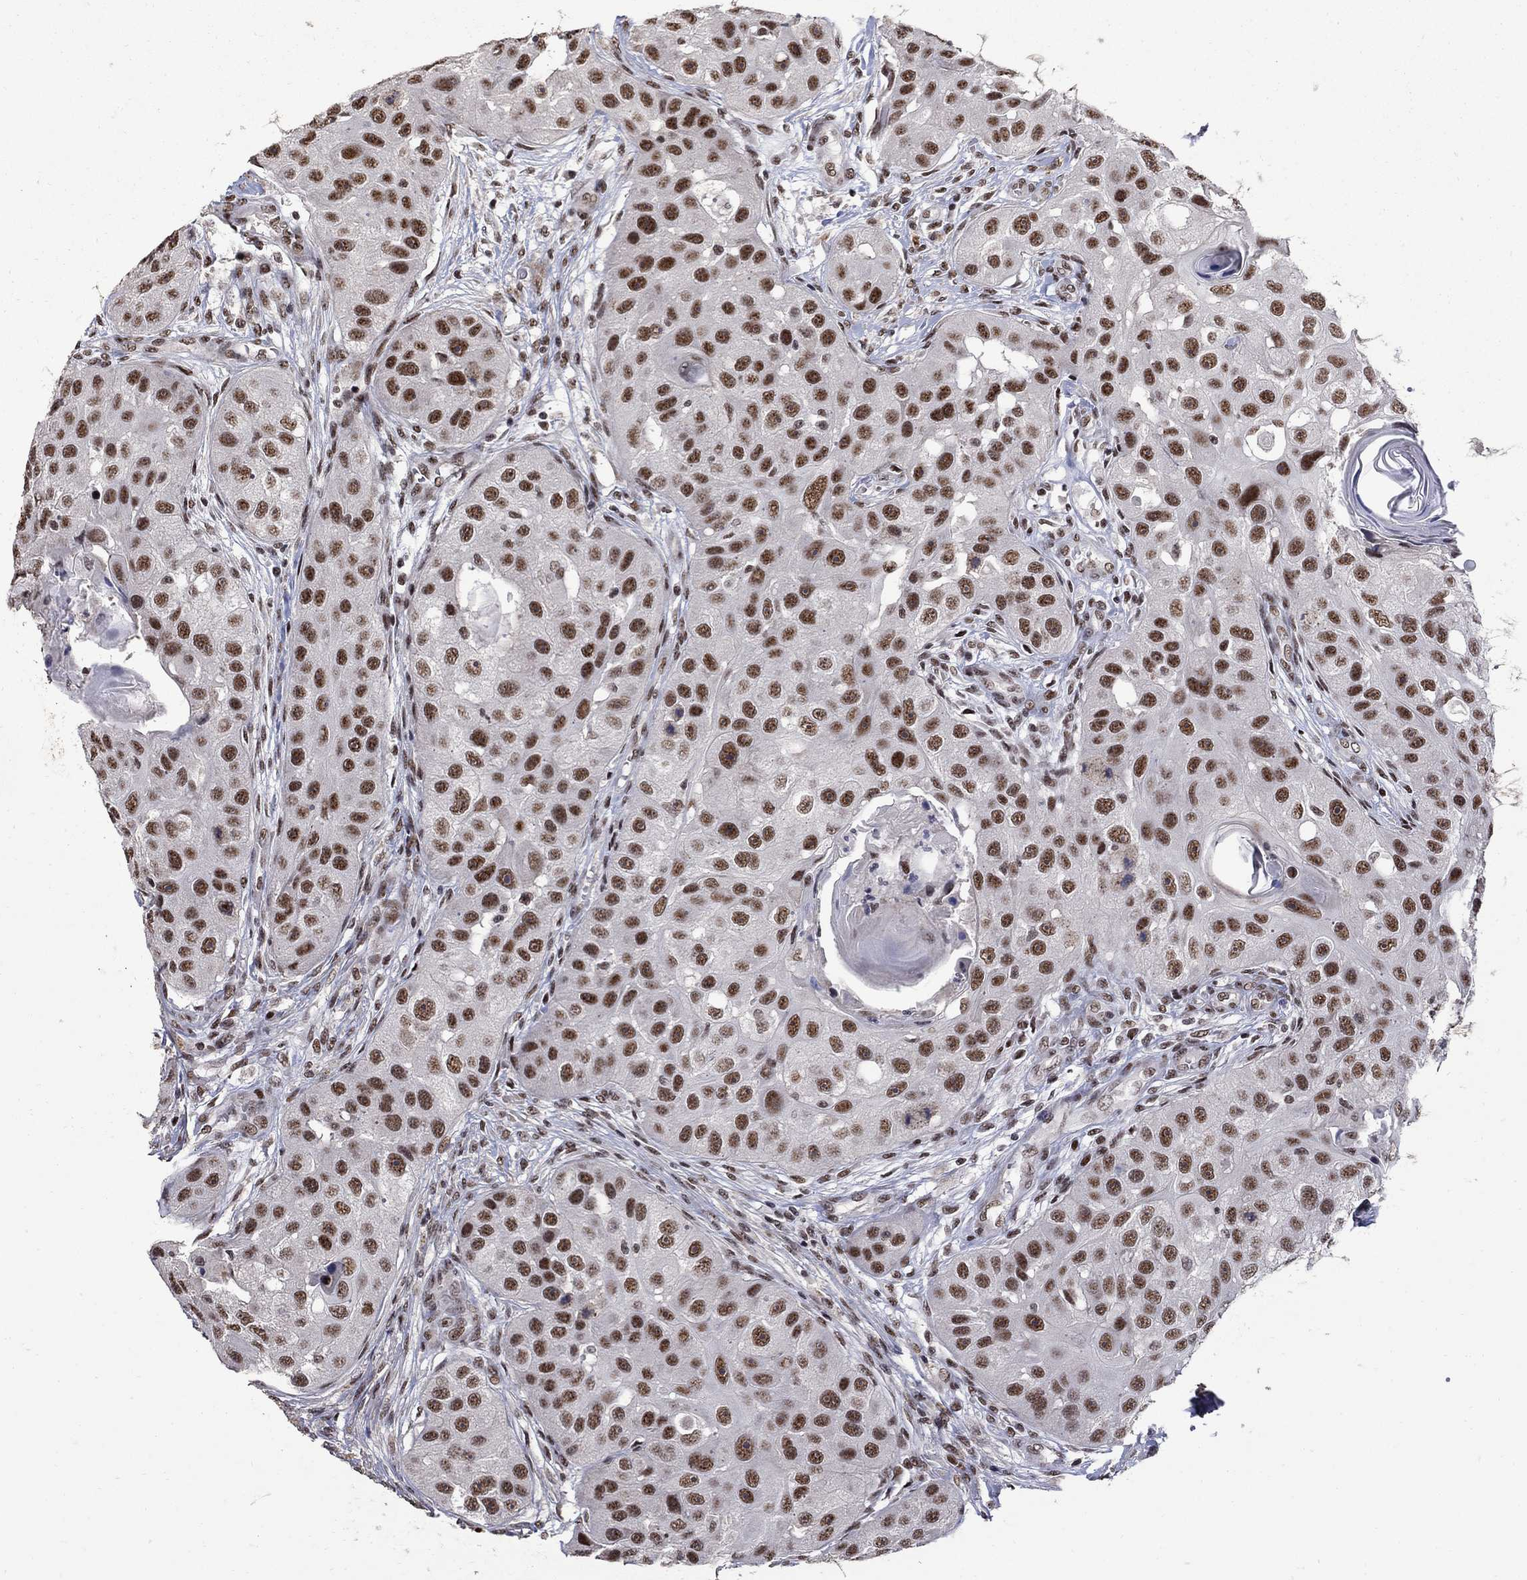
{"staining": {"intensity": "strong", "quantity": ">75%", "location": "nuclear"}, "tissue": "head and neck cancer", "cell_type": "Tumor cells", "image_type": "cancer", "snomed": [{"axis": "morphology", "description": "Normal tissue, NOS"}, {"axis": "morphology", "description": "Squamous cell carcinoma, NOS"}, {"axis": "topography", "description": "Skeletal muscle"}, {"axis": "topography", "description": "Head-Neck"}], "caption": "Immunohistochemistry (DAB (3,3'-diaminobenzidine)) staining of squamous cell carcinoma (head and neck) shows strong nuclear protein positivity in about >75% of tumor cells.", "gene": "PNISR", "patient": {"sex": "male", "age": 51}}